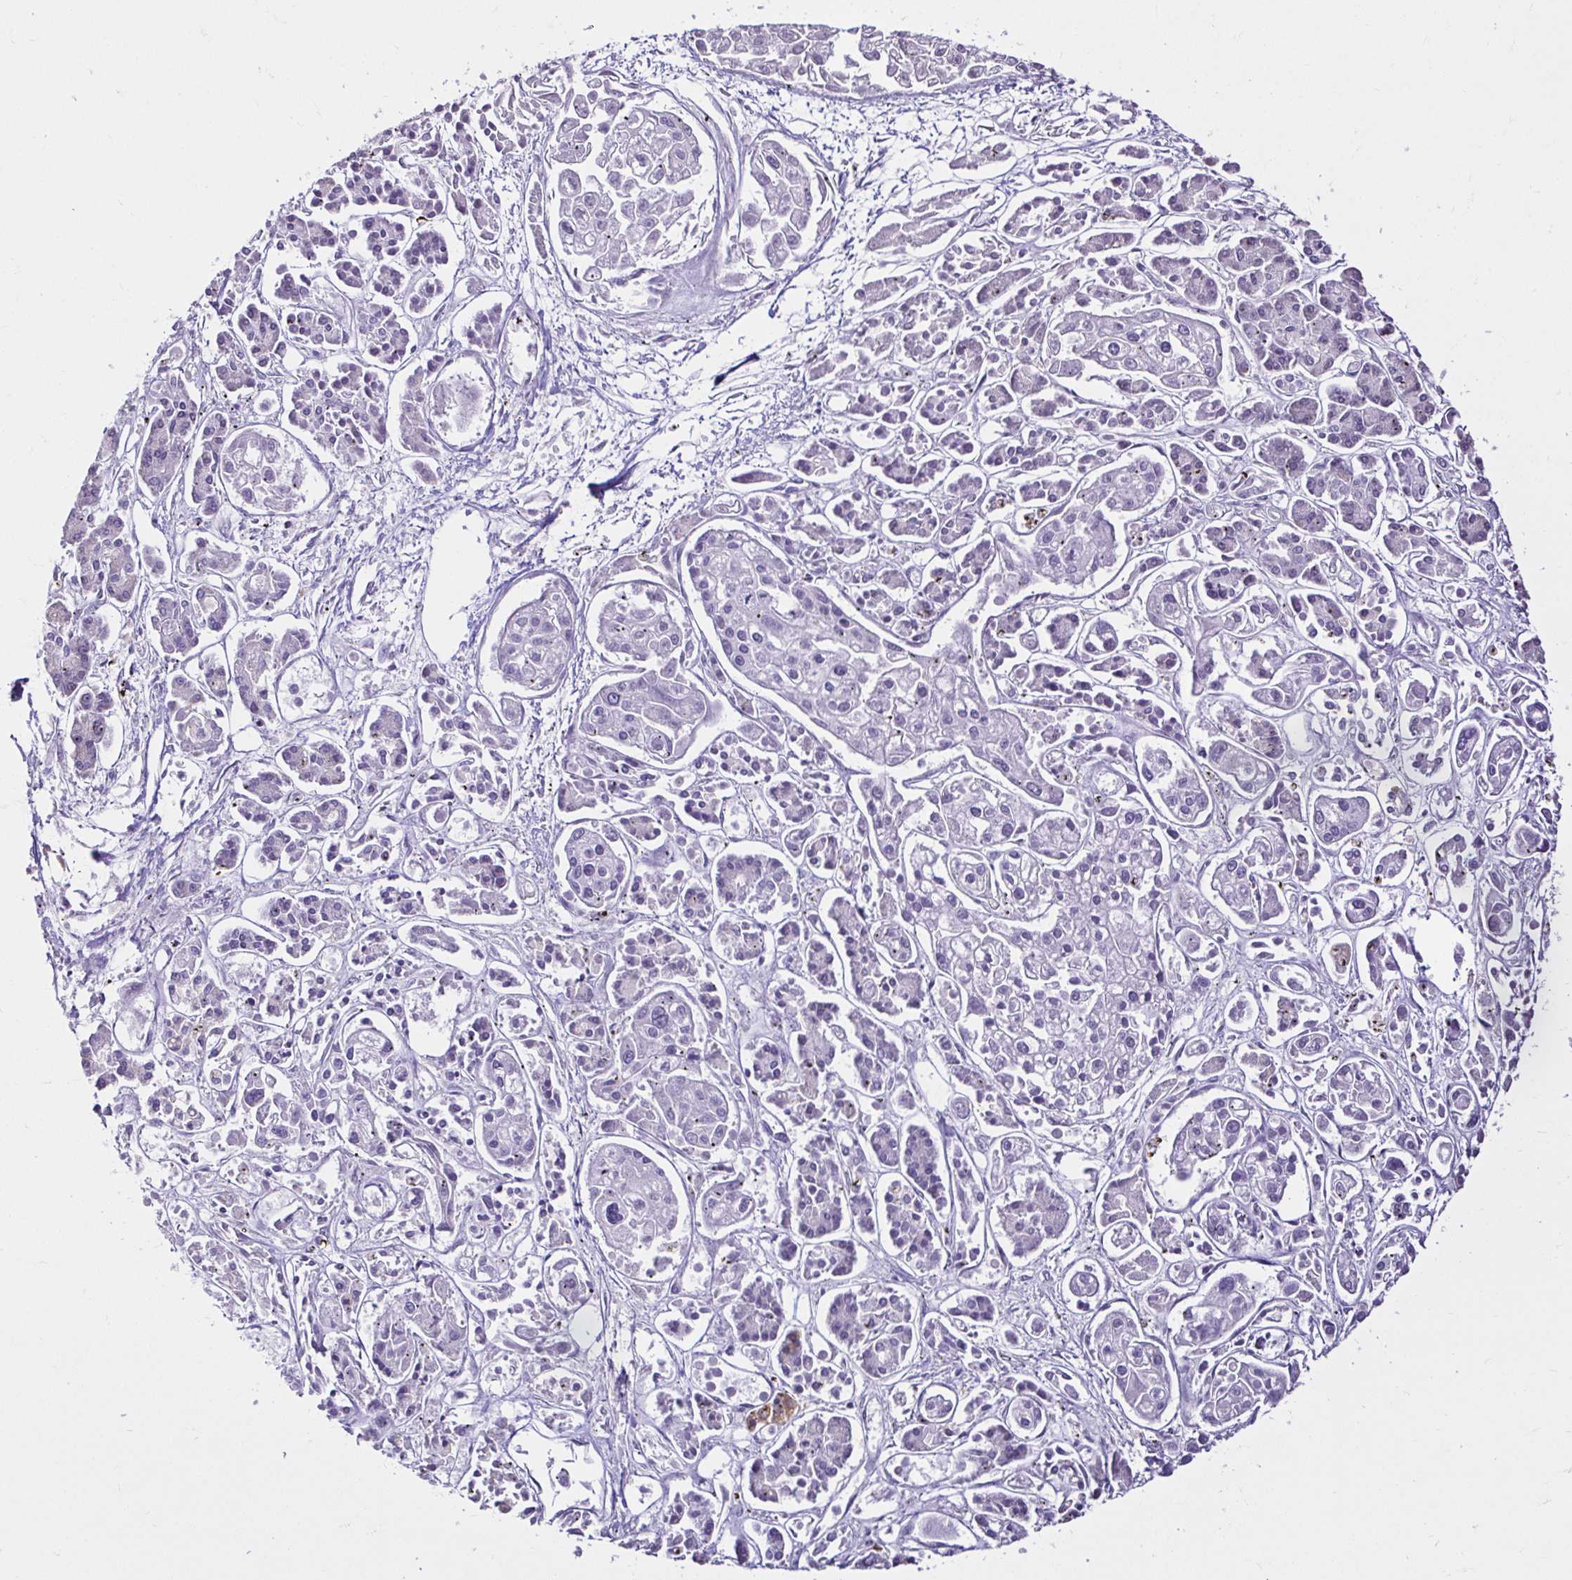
{"staining": {"intensity": "negative", "quantity": "none", "location": "none"}, "tissue": "pancreatic cancer", "cell_type": "Tumor cells", "image_type": "cancer", "snomed": [{"axis": "morphology", "description": "Adenocarcinoma, NOS"}, {"axis": "topography", "description": "Pancreas"}], "caption": "A high-resolution photomicrograph shows immunohistochemistry staining of pancreatic cancer, which exhibits no significant expression in tumor cells.", "gene": "KIAA1210", "patient": {"sex": "male", "age": 85}}